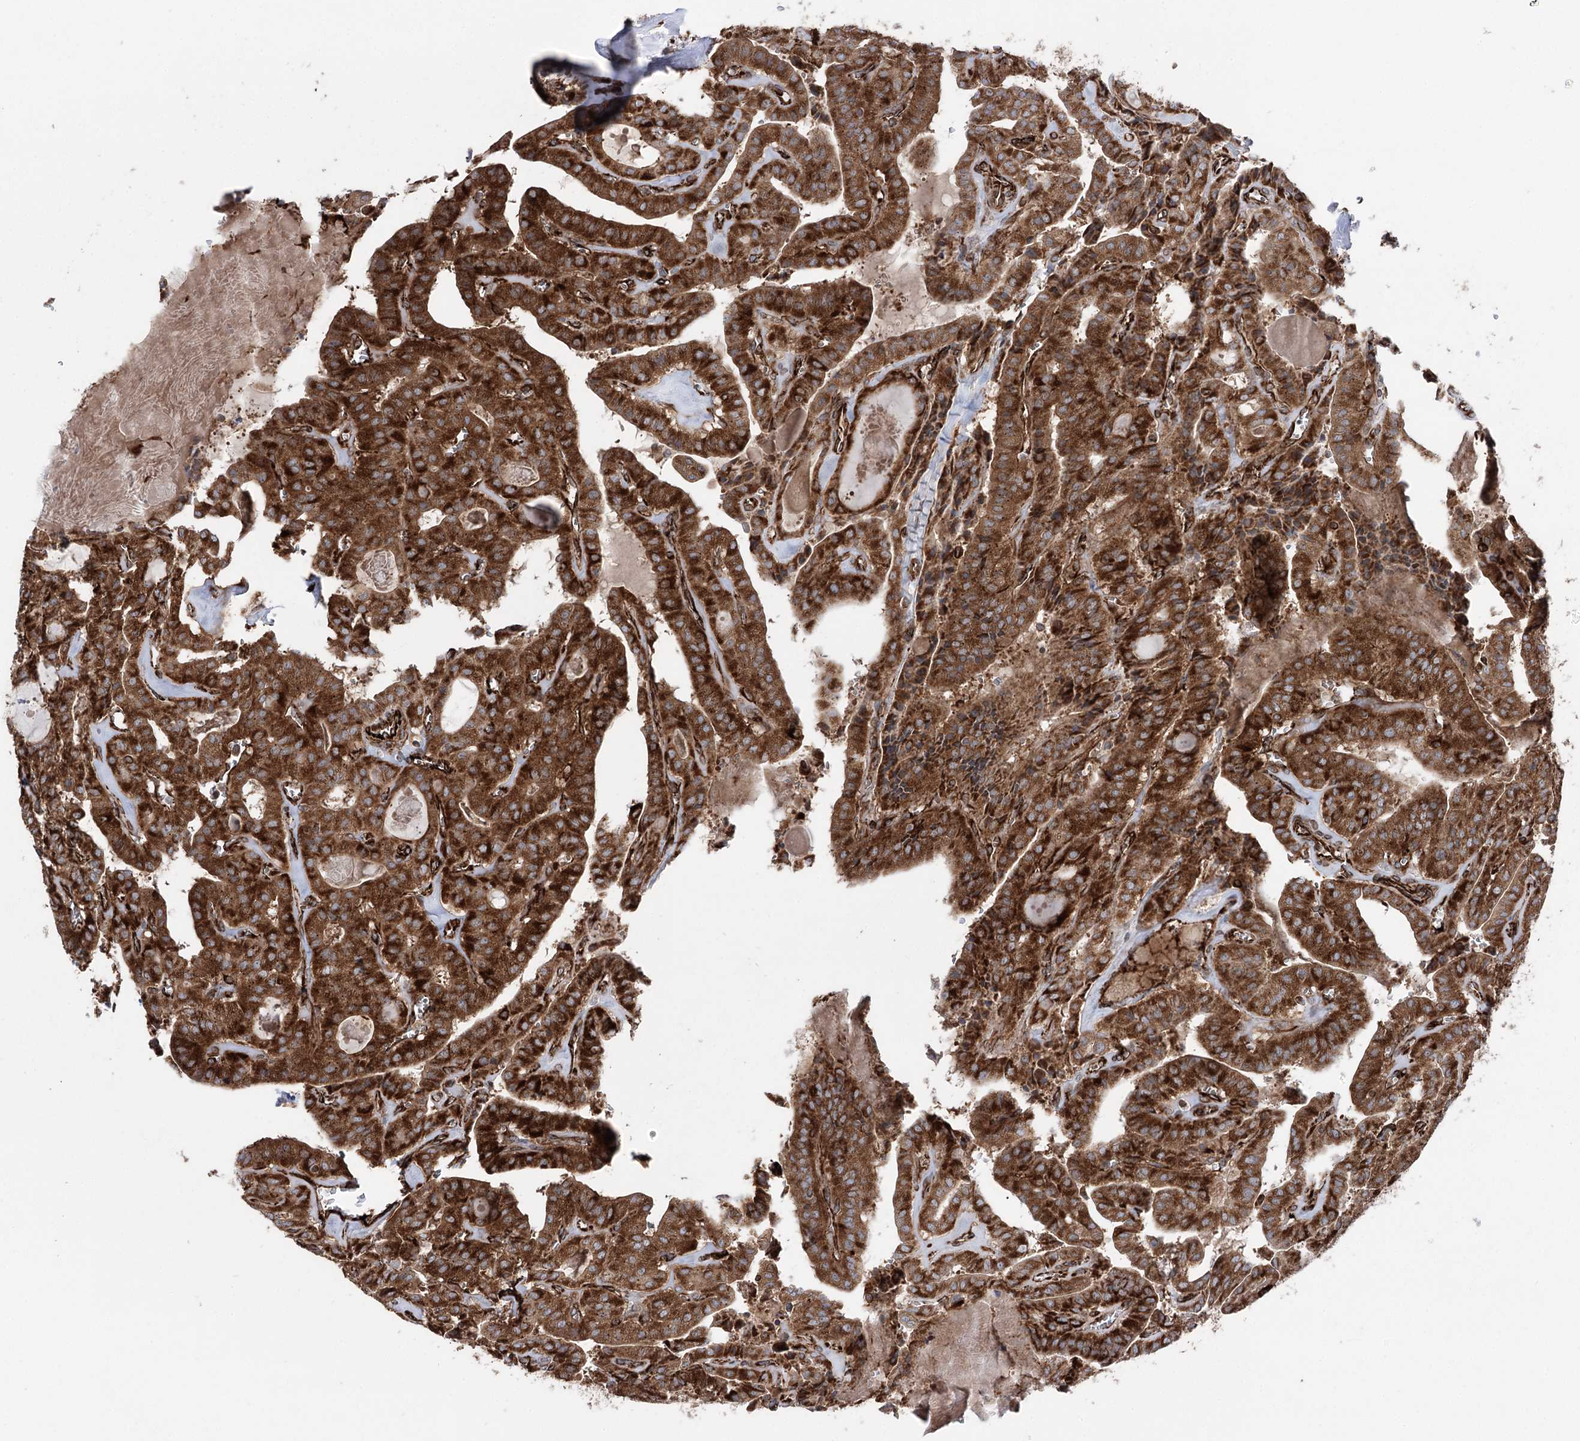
{"staining": {"intensity": "strong", "quantity": ">75%", "location": "cytoplasmic/membranous"}, "tissue": "thyroid cancer", "cell_type": "Tumor cells", "image_type": "cancer", "snomed": [{"axis": "morphology", "description": "Papillary adenocarcinoma, NOS"}, {"axis": "topography", "description": "Thyroid gland"}], "caption": "The micrograph displays immunohistochemical staining of thyroid cancer. There is strong cytoplasmic/membranous staining is seen in about >75% of tumor cells. The staining is performed using DAB (3,3'-diaminobenzidine) brown chromogen to label protein expression. The nuclei are counter-stained blue using hematoxylin.", "gene": "MIB1", "patient": {"sex": "male", "age": 52}}